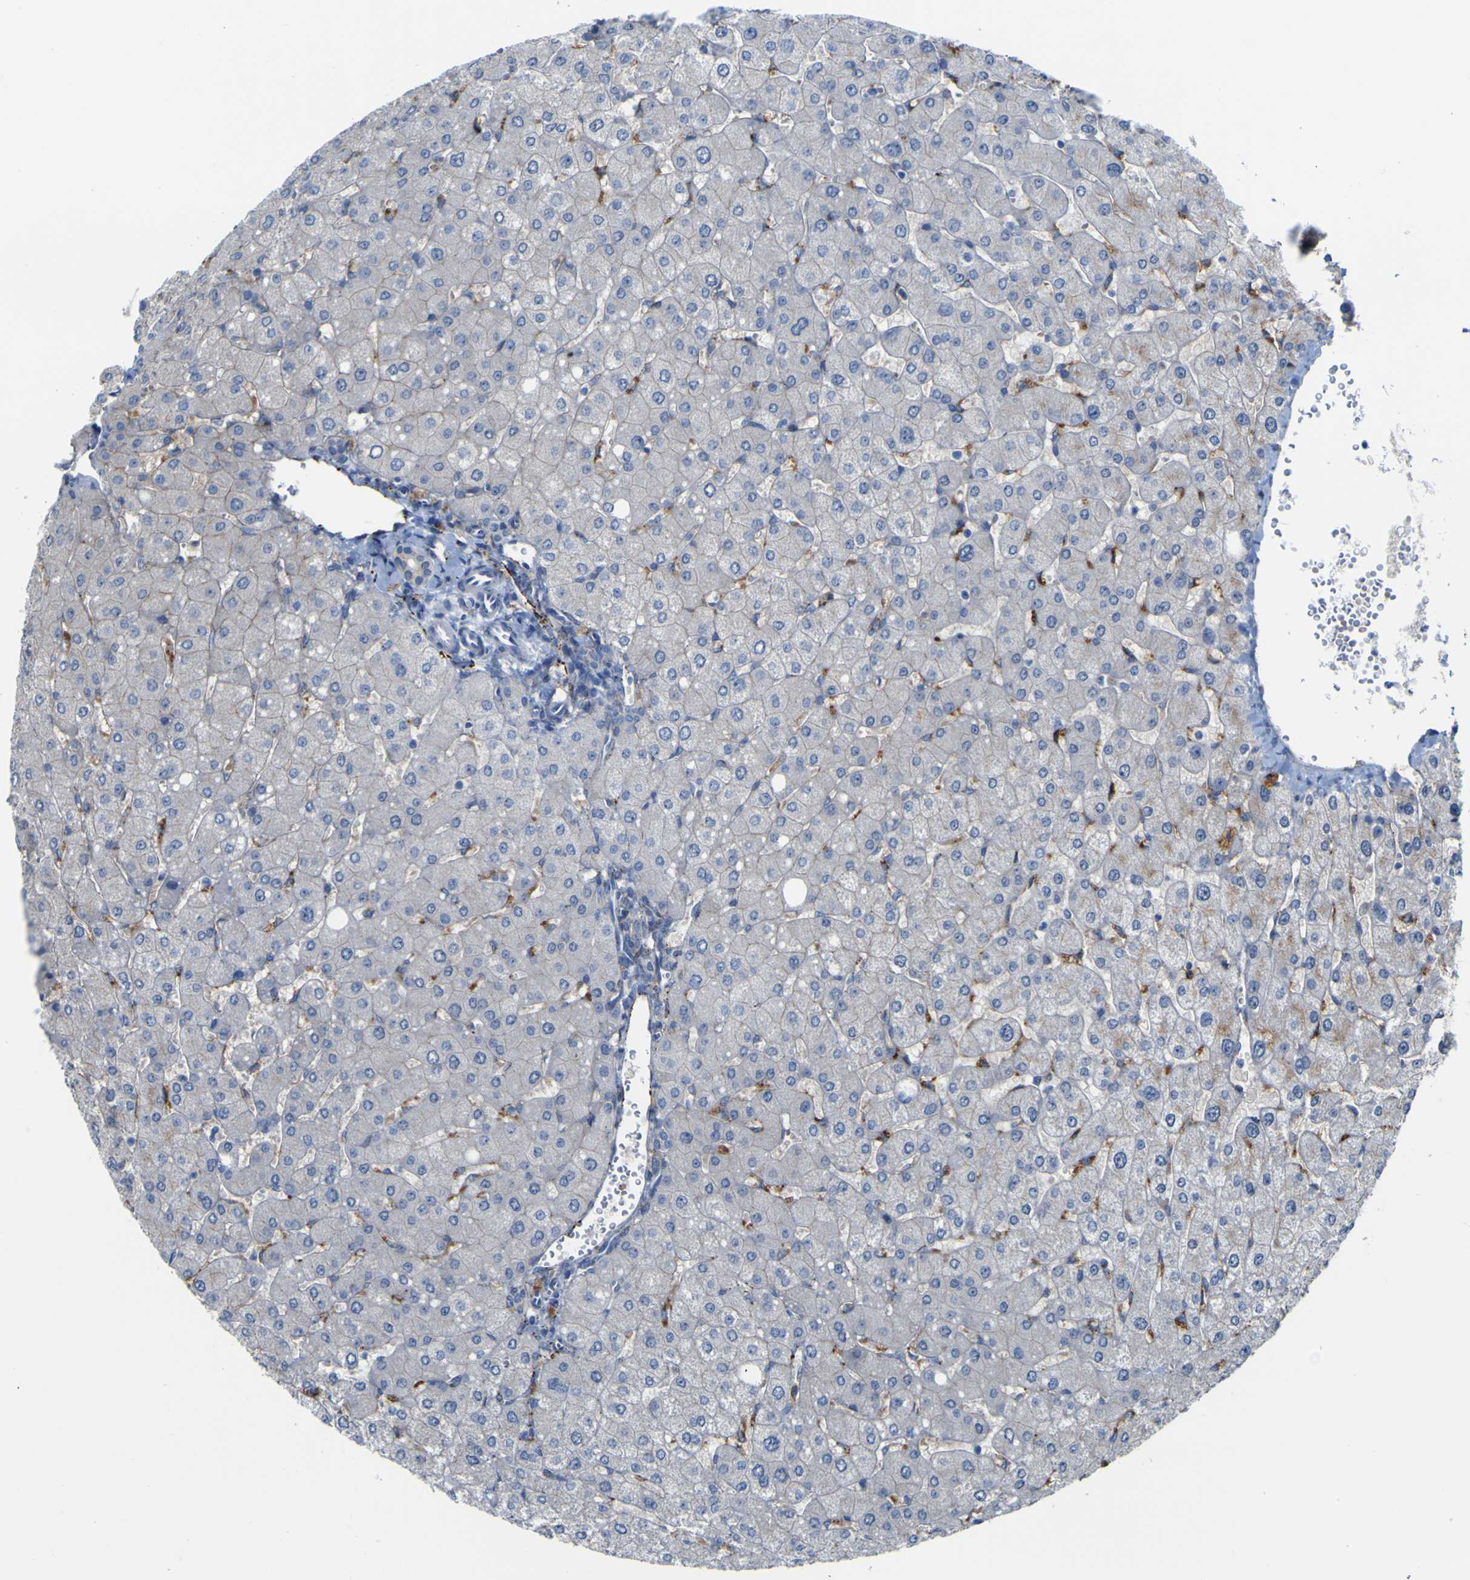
{"staining": {"intensity": "weak", "quantity": "25%-75%", "location": "cytoplasmic/membranous"}, "tissue": "liver", "cell_type": "Cholangiocytes", "image_type": "normal", "snomed": [{"axis": "morphology", "description": "Normal tissue, NOS"}, {"axis": "topography", "description": "Liver"}], "caption": "Approximately 25%-75% of cholangiocytes in unremarkable human liver show weak cytoplasmic/membranous protein staining as visualized by brown immunohistochemical staining.", "gene": "PTPRF", "patient": {"sex": "male", "age": 55}}